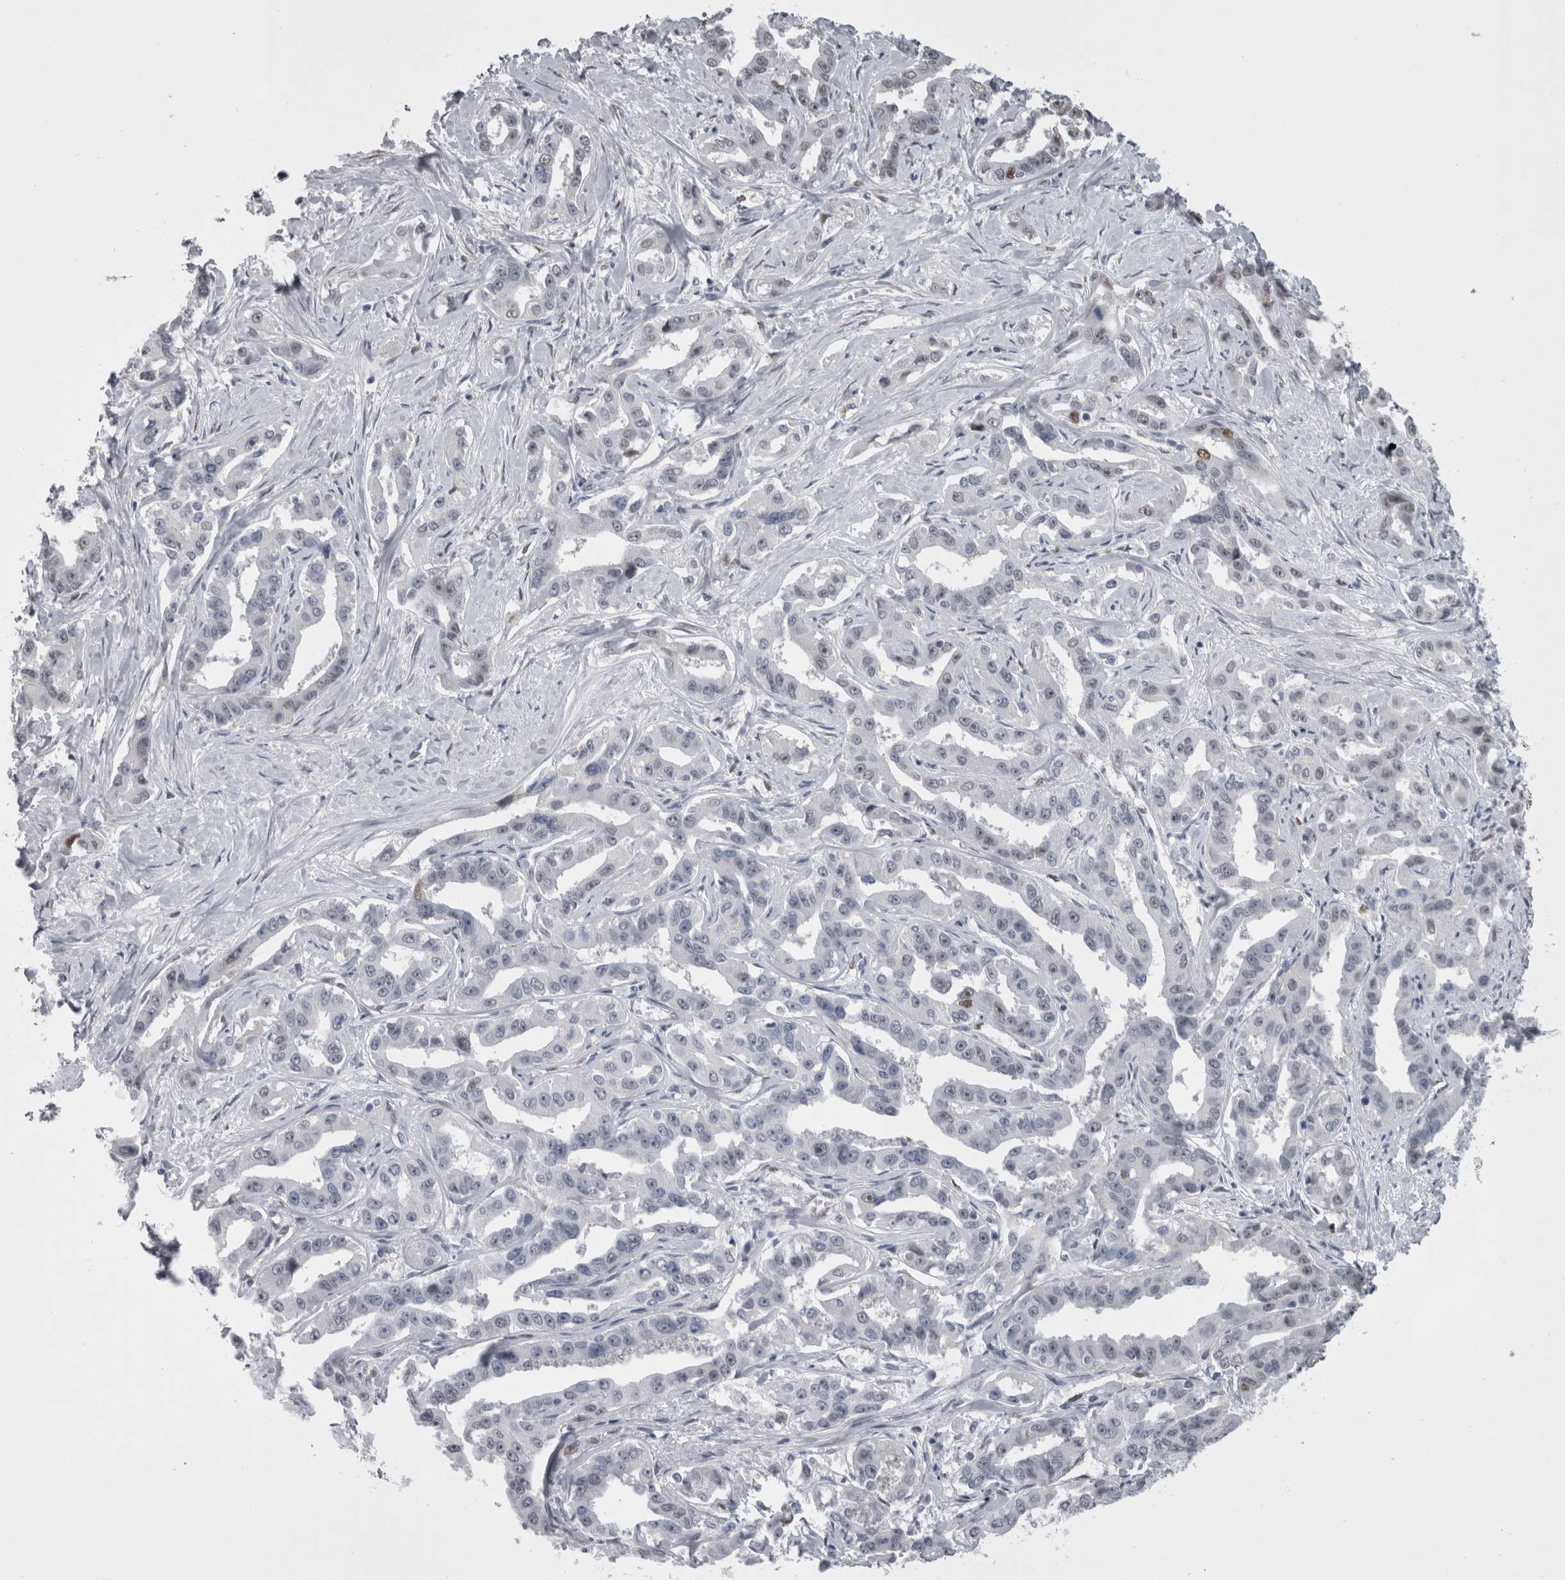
{"staining": {"intensity": "negative", "quantity": "none", "location": "none"}, "tissue": "liver cancer", "cell_type": "Tumor cells", "image_type": "cancer", "snomed": [{"axis": "morphology", "description": "Cholangiocarcinoma"}, {"axis": "topography", "description": "Liver"}], "caption": "Human liver cancer (cholangiocarcinoma) stained for a protein using IHC displays no positivity in tumor cells.", "gene": "C1orf54", "patient": {"sex": "male", "age": 59}}